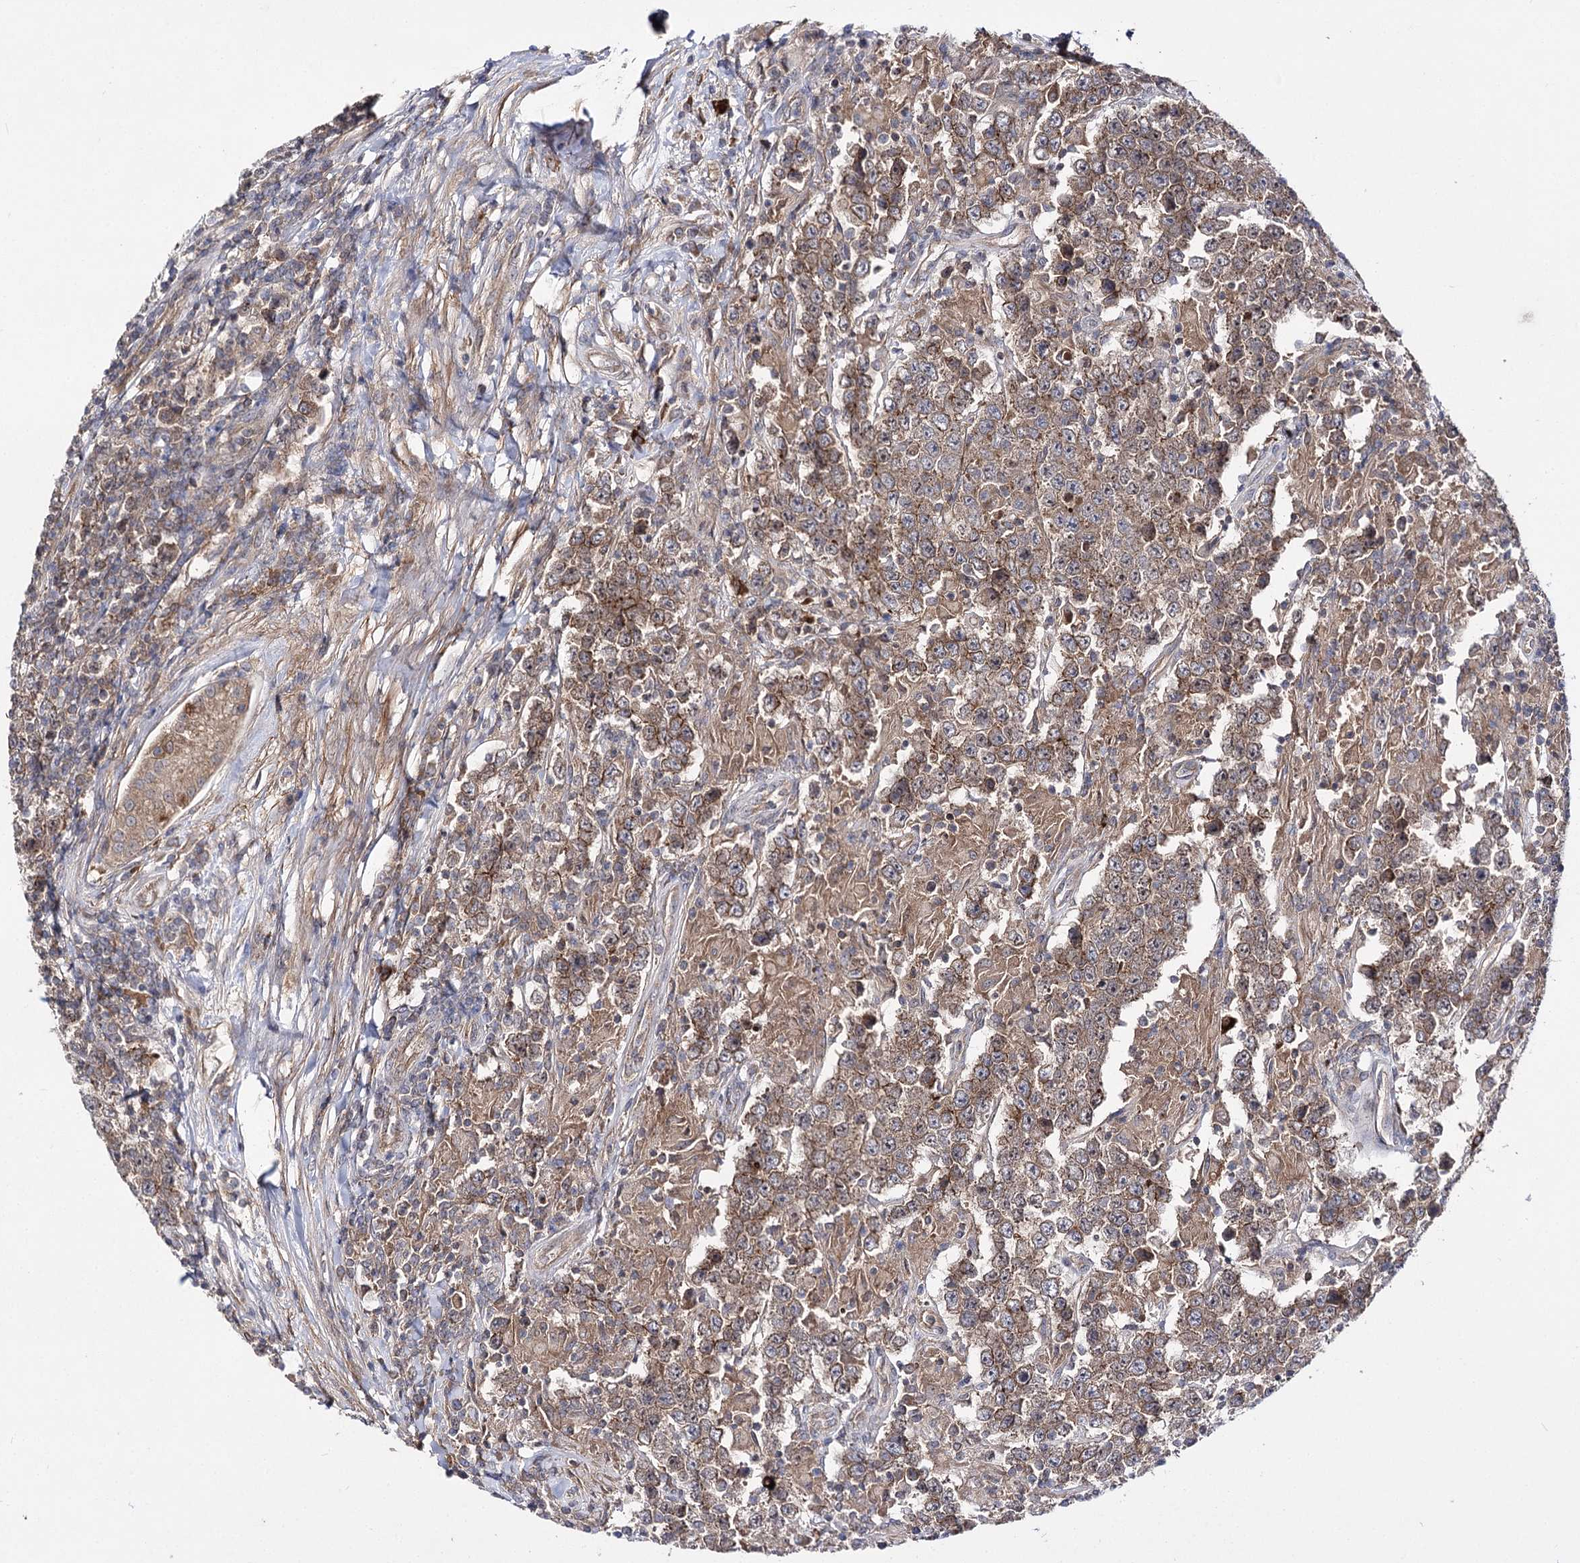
{"staining": {"intensity": "moderate", "quantity": ">75%", "location": "cytoplasmic/membranous"}, "tissue": "testis cancer", "cell_type": "Tumor cells", "image_type": "cancer", "snomed": [{"axis": "morphology", "description": "Normal tissue, NOS"}, {"axis": "morphology", "description": "Urothelial carcinoma, High grade"}, {"axis": "morphology", "description": "Seminoma, NOS"}, {"axis": "morphology", "description": "Carcinoma, Embryonal, NOS"}, {"axis": "topography", "description": "Urinary bladder"}, {"axis": "topography", "description": "Testis"}], "caption": "Immunohistochemical staining of testis embryonal carcinoma demonstrates medium levels of moderate cytoplasmic/membranous staining in approximately >75% of tumor cells.", "gene": "BCR", "patient": {"sex": "male", "age": 41}}